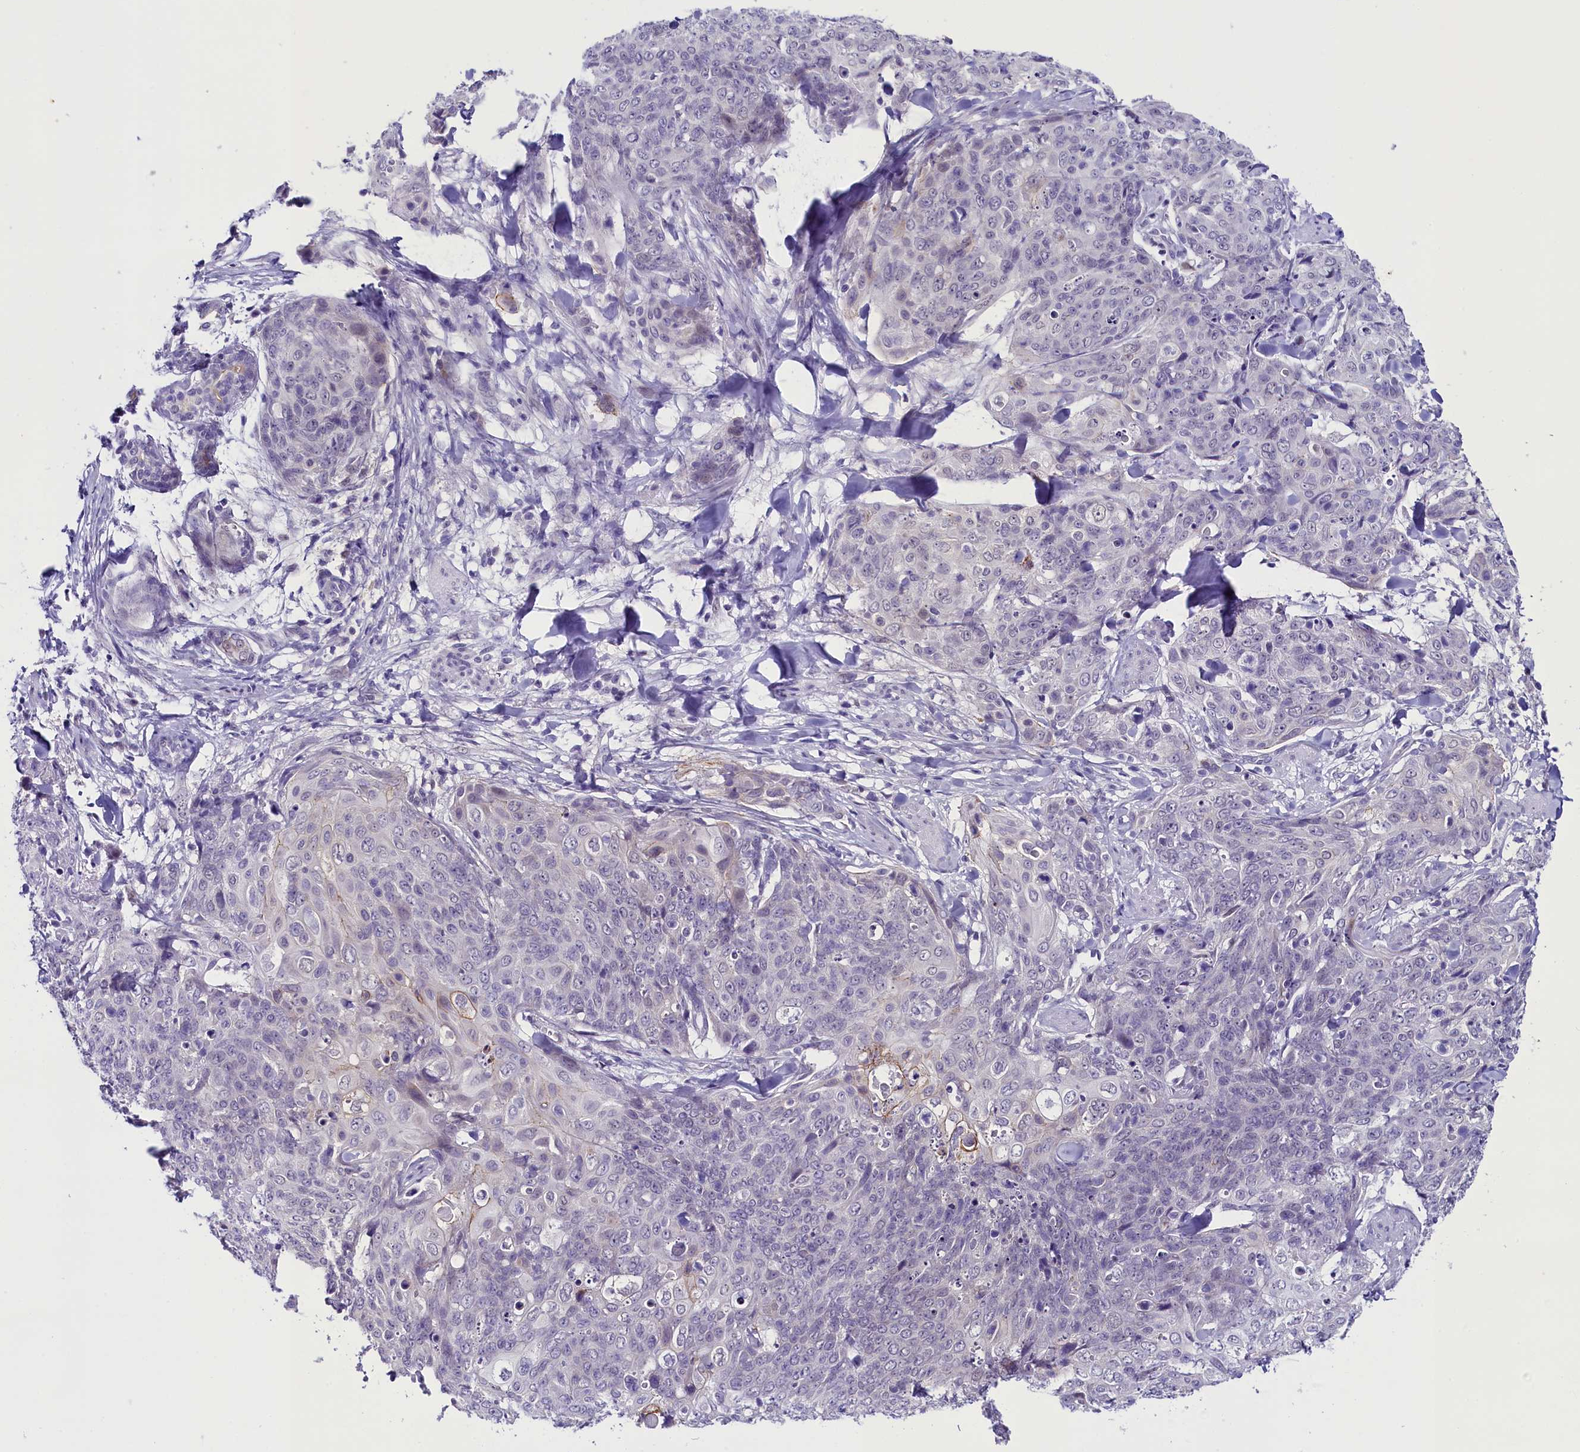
{"staining": {"intensity": "negative", "quantity": "none", "location": "none"}, "tissue": "skin cancer", "cell_type": "Tumor cells", "image_type": "cancer", "snomed": [{"axis": "morphology", "description": "Squamous cell carcinoma, NOS"}, {"axis": "topography", "description": "Skin"}, {"axis": "topography", "description": "Vulva"}], "caption": "An image of squamous cell carcinoma (skin) stained for a protein demonstrates no brown staining in tumor cells. (Immunohistochemistry (ihc), brightfield microscopy, high magnification).", "gene": "OSGEP", "patient": {"sex": "female", "age": 85}}